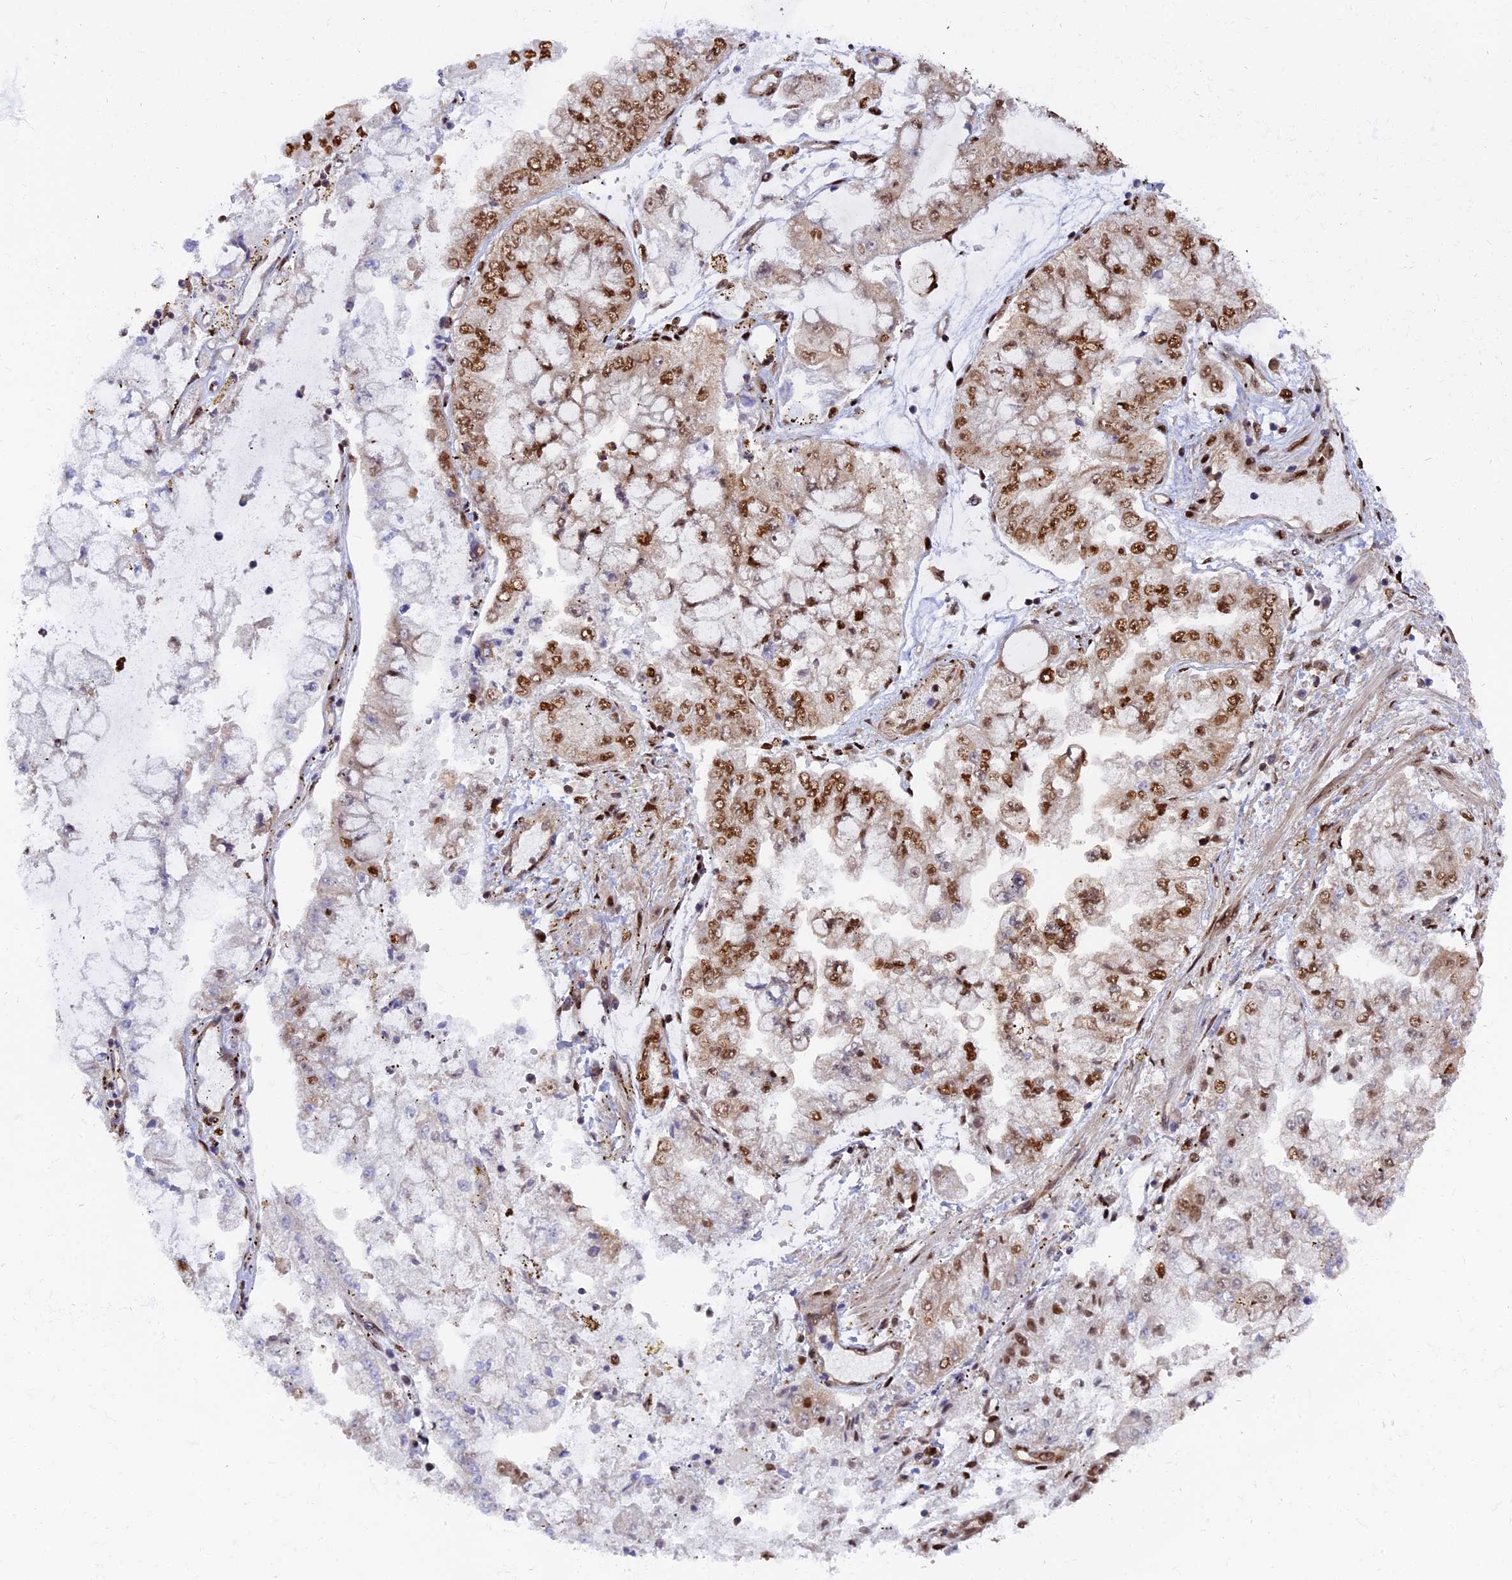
{"staining": {"intensity": "moderate", "quantity": ">75%", "location": "nuclear"}, "tissue": "stomach cancer", "cell_type": "Tumor cells", "image_type": "cancer", "snomed": [{"axis": "morphology", "description": "Adenocarcinoma, NOS"}, {"axis": "topography", "description": "Stomach"}], "caption": "Moderate nuclear protein staining is present in approximately >75% of tumor cells in stomach adenocarcinoma.", "gene": "RAMAC", "patient": {"sex": "male", "age": 76}}